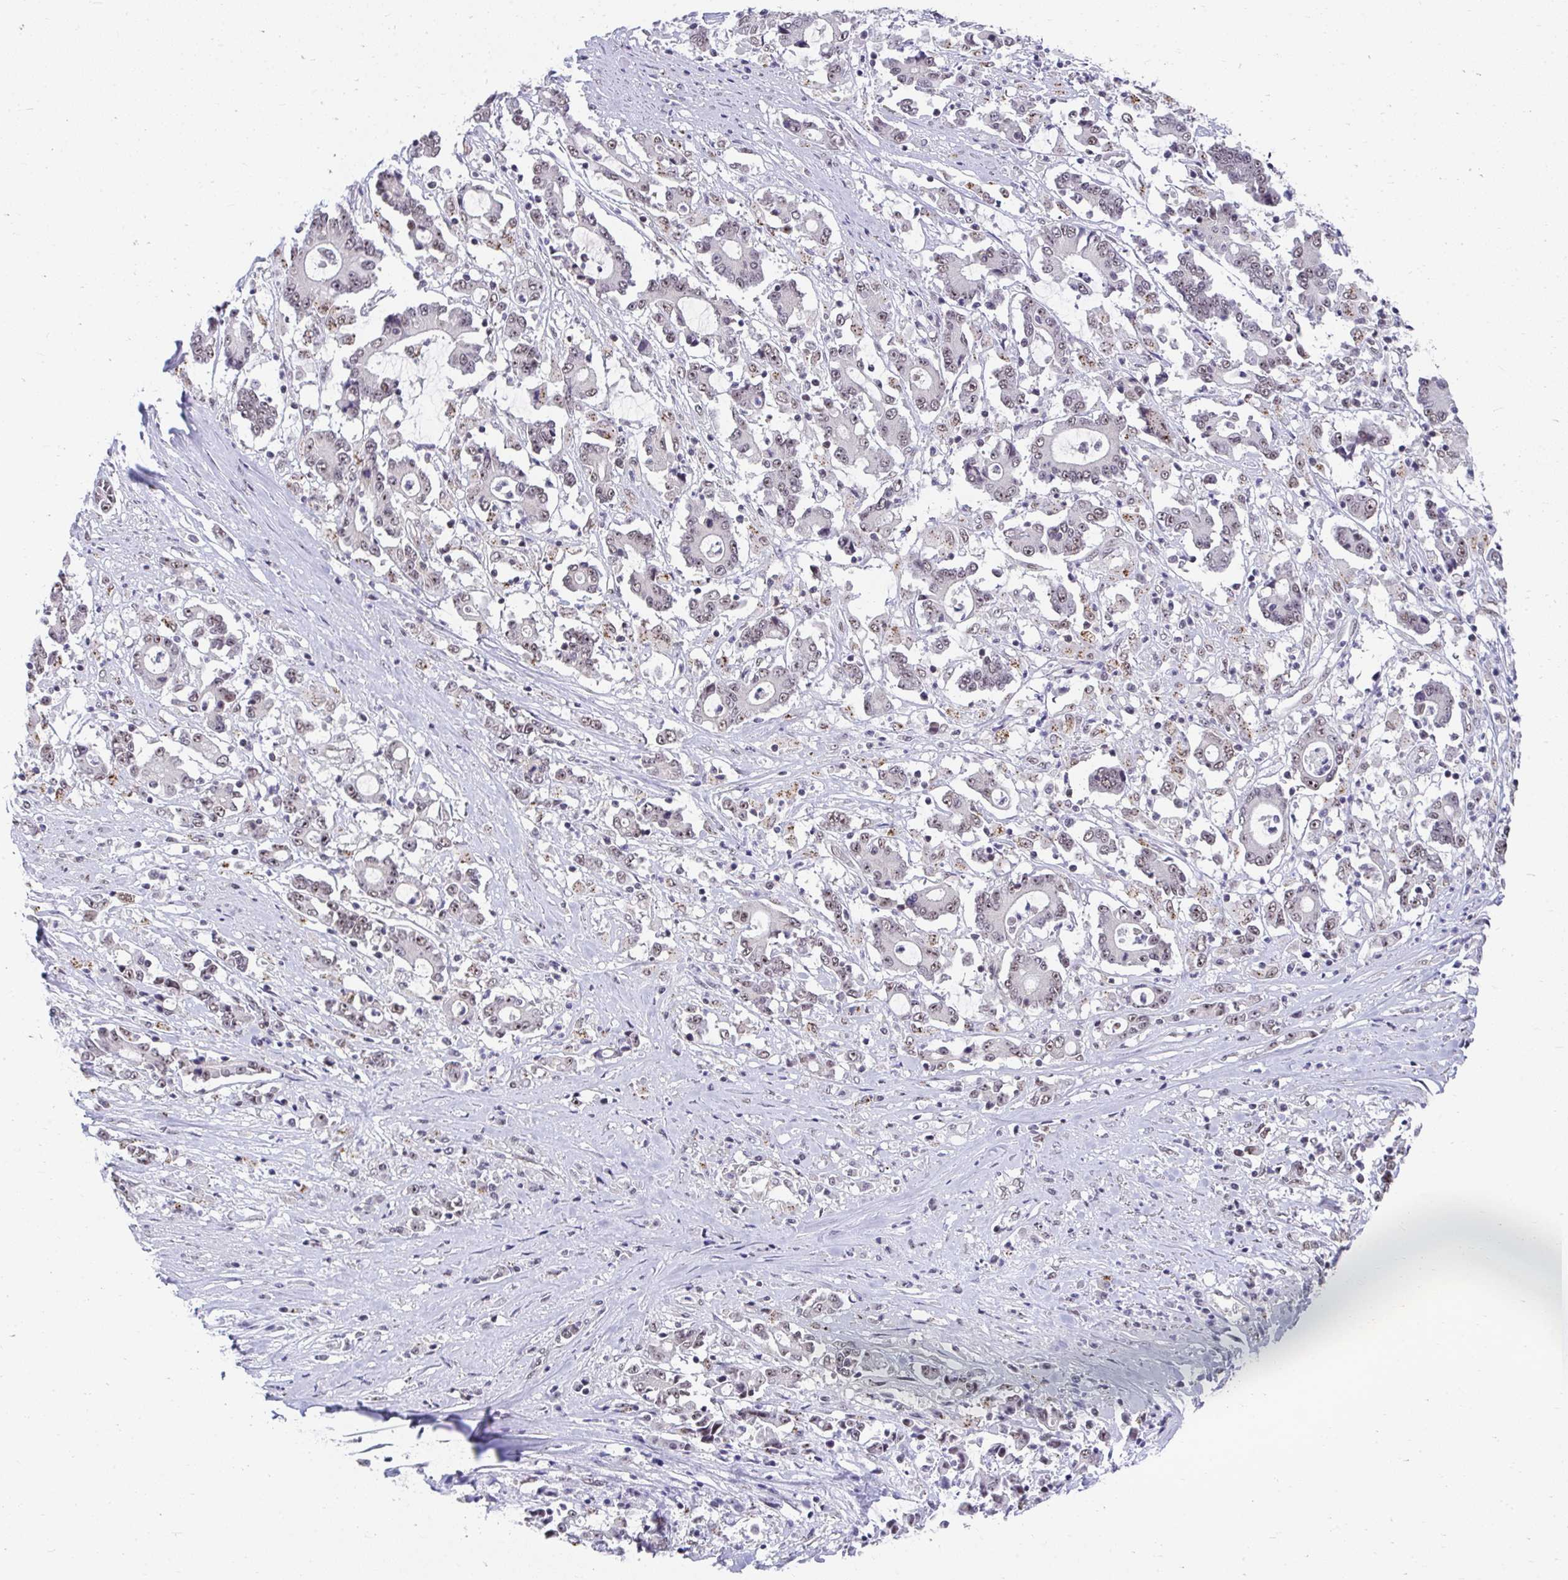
{"staining": {"intensity": "weak", "quantity": "25%-75%", "location": "nuclear"}, "tissue": "stomach cancer", "cell_type": "Tumor cells", "image_type": "cancer", "snomed": [{"axis": "morphology", "description": "Adenocarcinoma, NOS"}, {"axis": "topography", "description": "Stomach, upper"}], "caption": "The immunohistochemical stain shows weak nuclear positivity in tumor cells of adenocarcinoma (stomach) tissue.", "gene": "HIRA", "patient": {"sex": "male", "age": 68}}